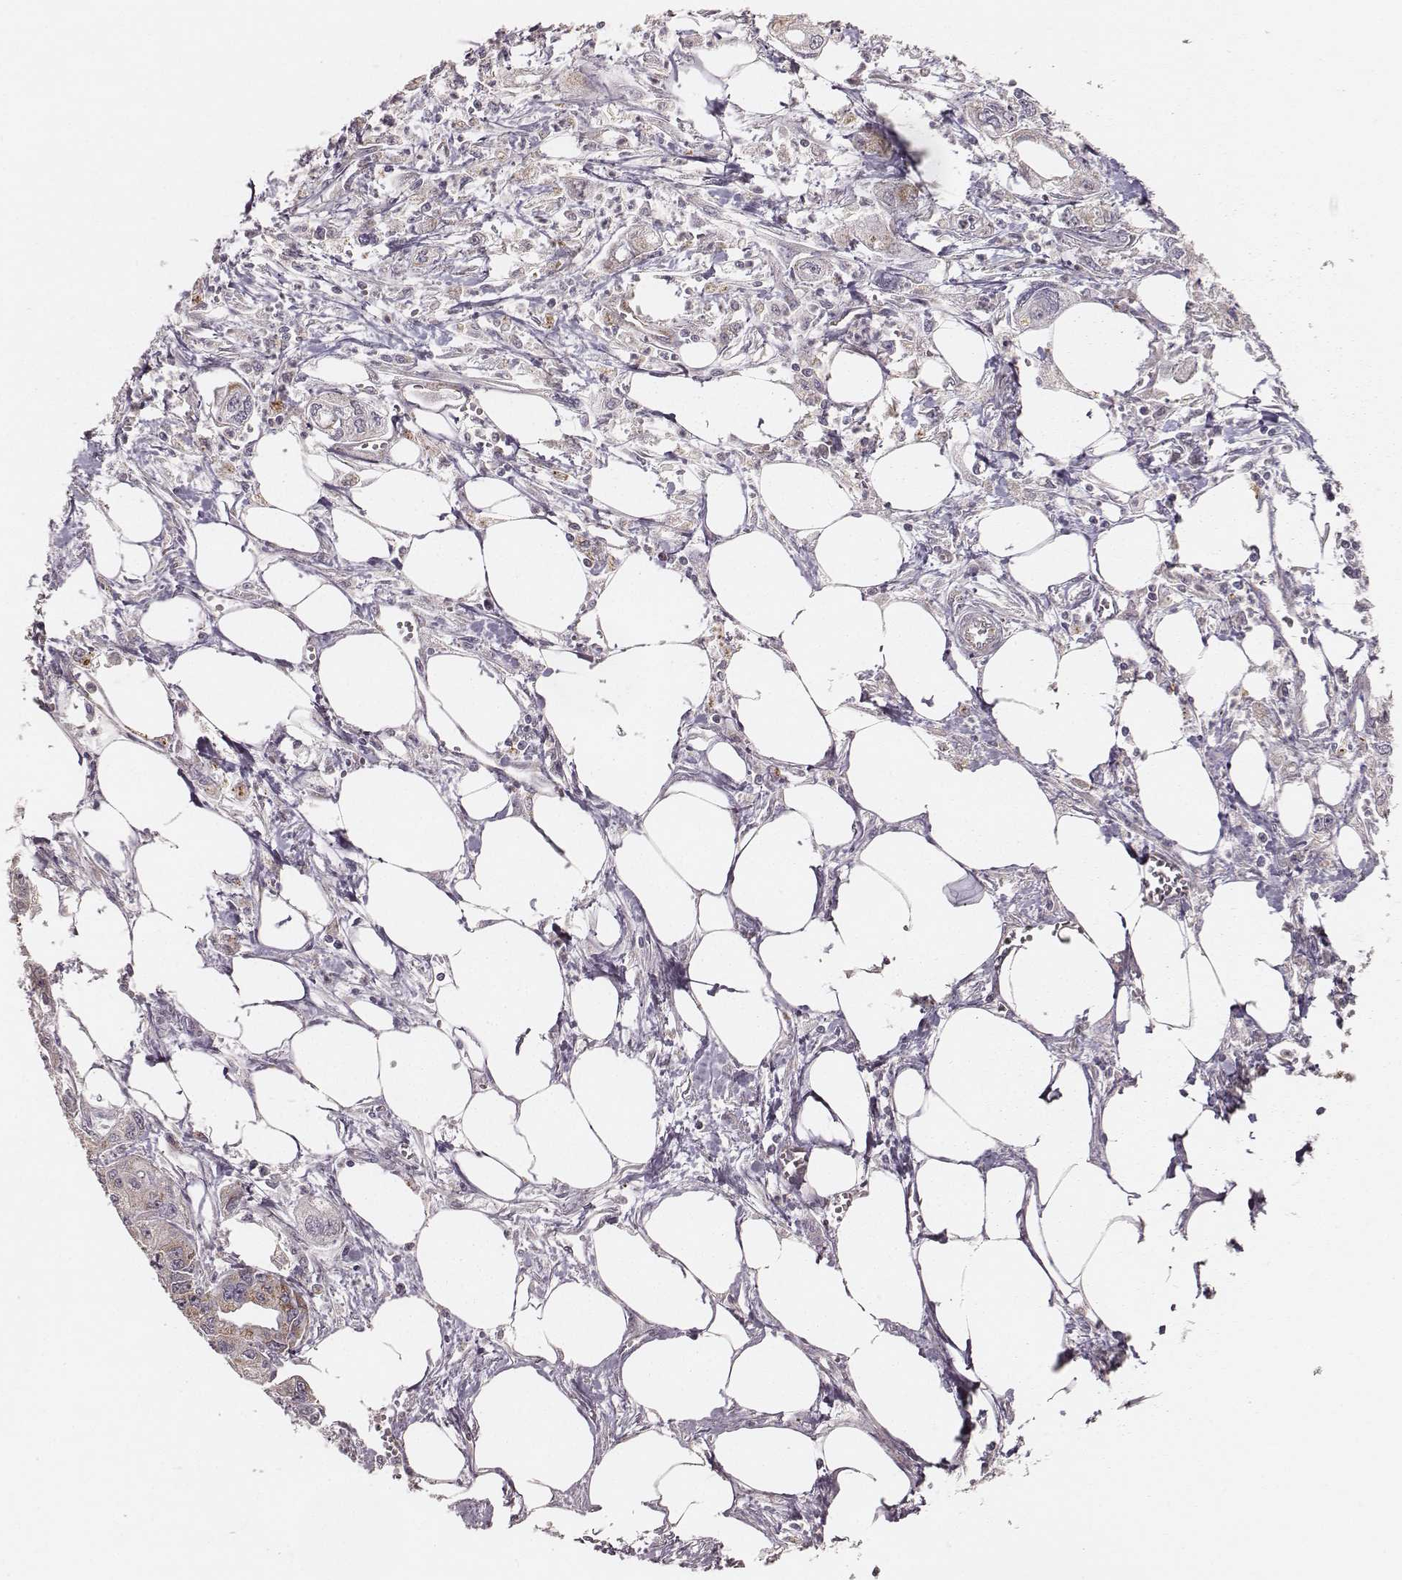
{"staining": {"intensity": "weak", "quantity": "25%-75%", "location": "cytoplasmic/membranous"}, "tissue": "pancreatic cancer", "cell_type": "Tumor cells", "image_type": "cancer", "snomed": [{"axis": "morphology", "description": "Adenocarcinoma, NOS"}, {"axis": "topography", "description": "Pancreas"}], "caption": "Immunohistochemical staining of human pancreatic cancer (adenocarcinoma) reveals low levels of weak cytoplasmic/membranous protein positivity in about 25%-75% of tumor cells.", "gene": "TUFM", "patient": {"sex": "male", "age": 70}}